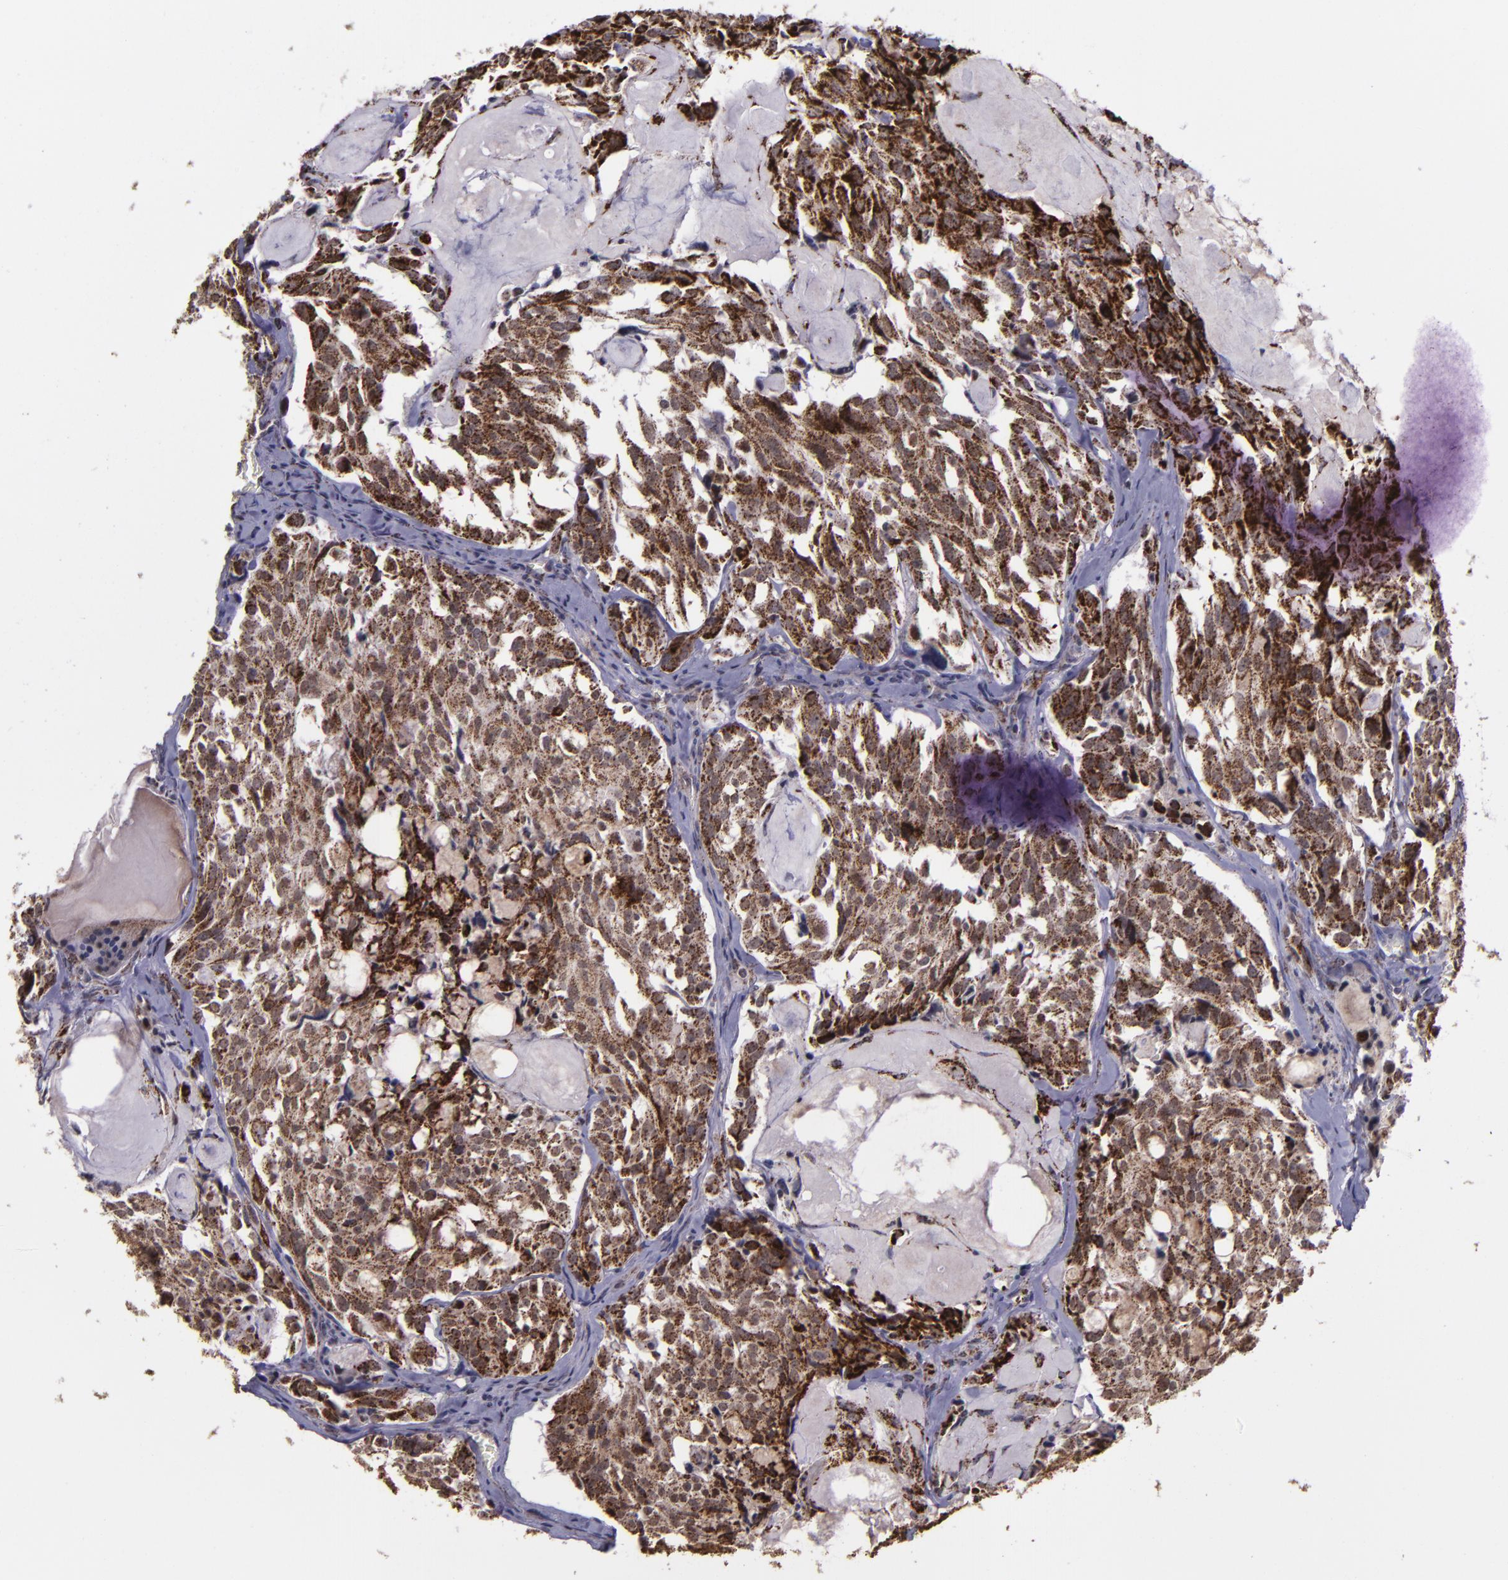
{"staining": {"intensity": "moderate", "quantity": ">75%", "location": "cytoplasmic/membranous"}, "tissue": "thyroid cancer", "cell_type": "Tumor cells", "image_type": "cancer", "snomed": [{"axis": "morphology", "description": "Carcinoma, NOS"}, {"axis": "morphology", "description": "Carcinoid, malignant, NOS"}, {"axis": "topography", "description": "Thyroid gland"}], "caption": "The photomicrograph displays a brown stain indicating the presence of a protein in the cytoplasmic/membranous of tumor cells in thyroid cancer.", "gene": "LONP1", "patient": {"sex": "male", "age": 33}}